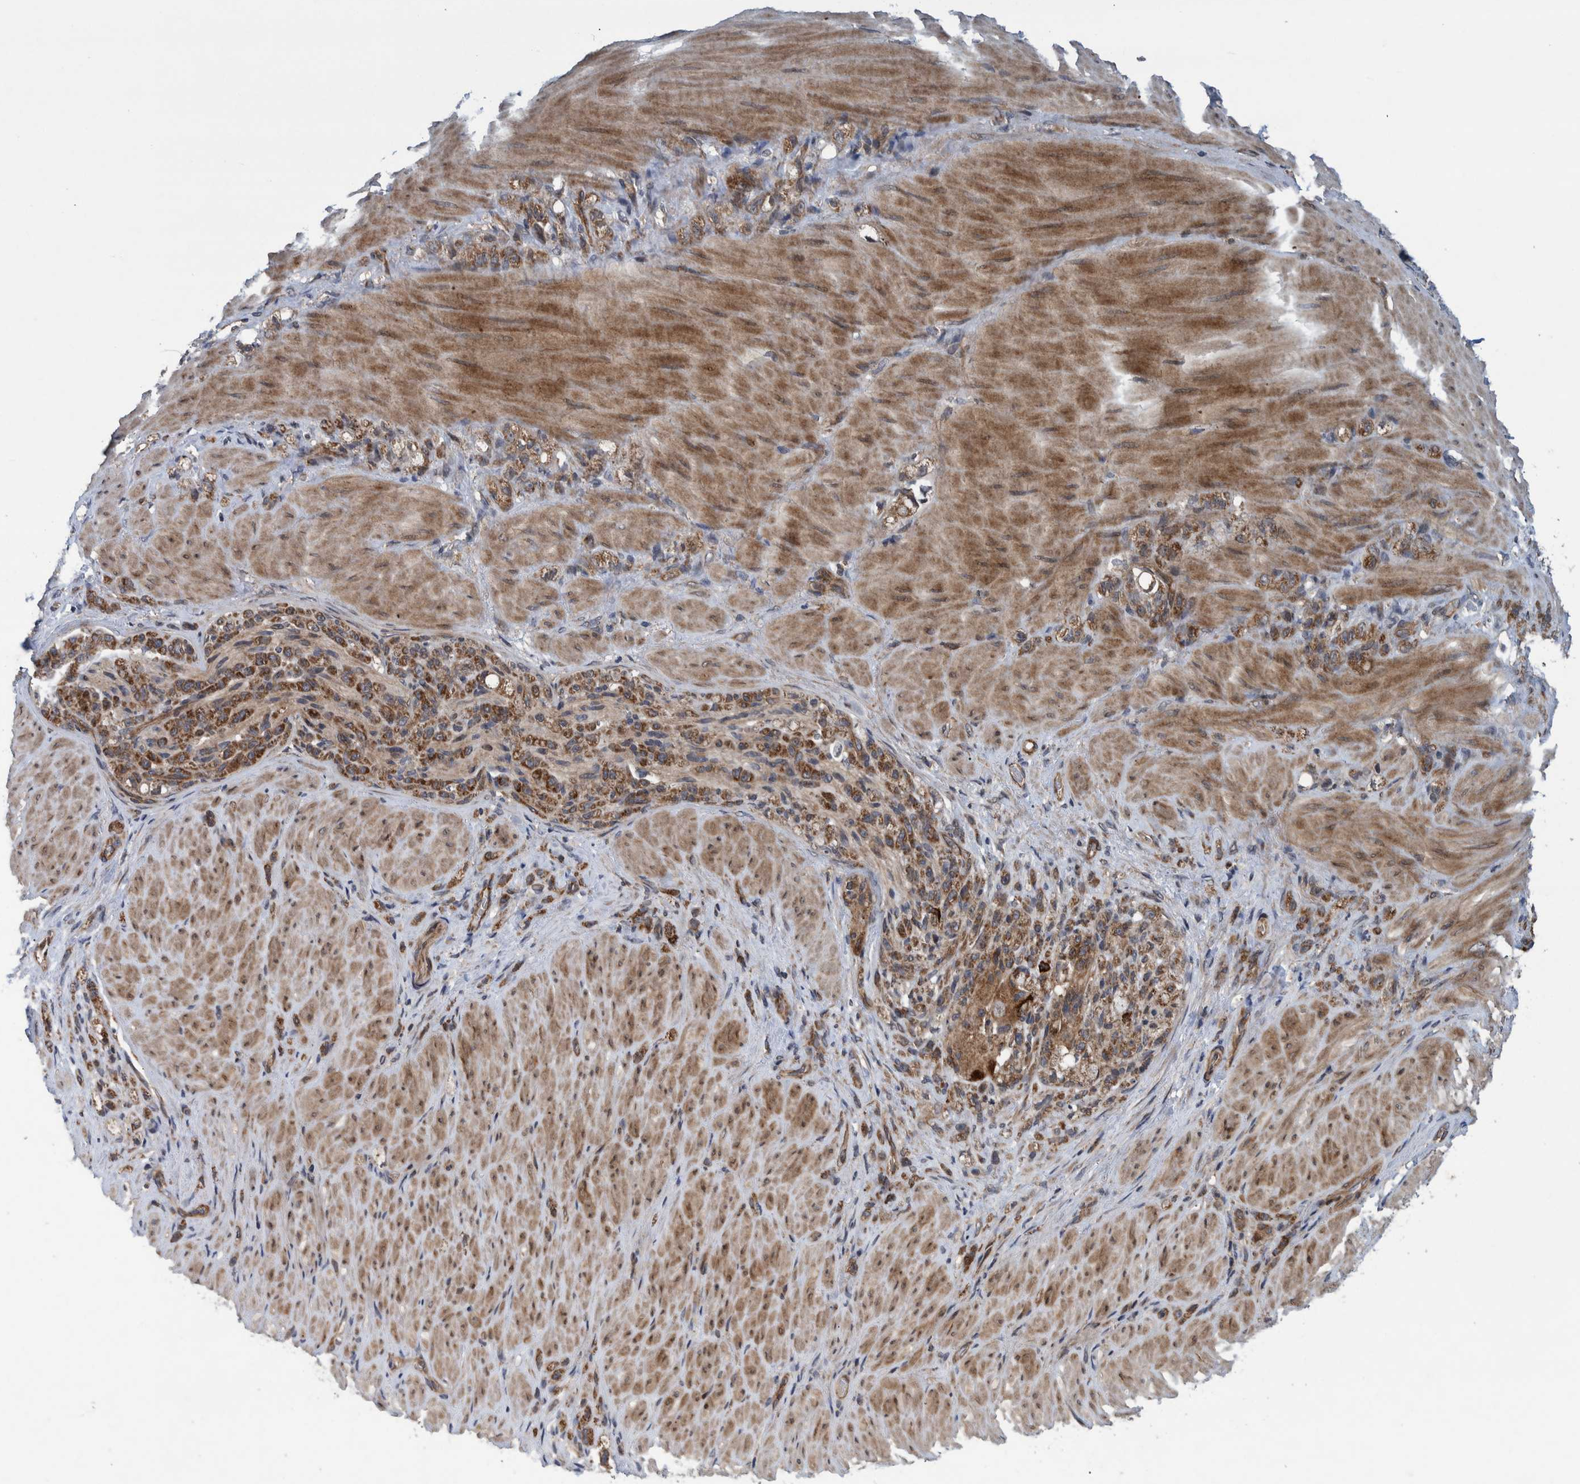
{"staining": {"intensity": "moderate", "quantity": ">75%", "location": "cytoplasmic/membranous"}, "tissue": "stomach cancer", "cell_type": "Tumor cells", "image_type": "cancer", "snomed": [{"axis": "morphology", "description": "Normal tissue, NOS"}, {"axis": "morphology", "description": "Adenocarcinoma, NOS"}, {"axis": "topography", "description": "Stomach"}], "caption": "There is medium levels of moderate cytoplasmic/membranous expression in tumor cells of stomach cancer (adenocarcinoma), as demonstrated by immunohistochemical staining (brown color).", "gene": "MRPS7", "patient": {"sex": "male", "age": 82}}